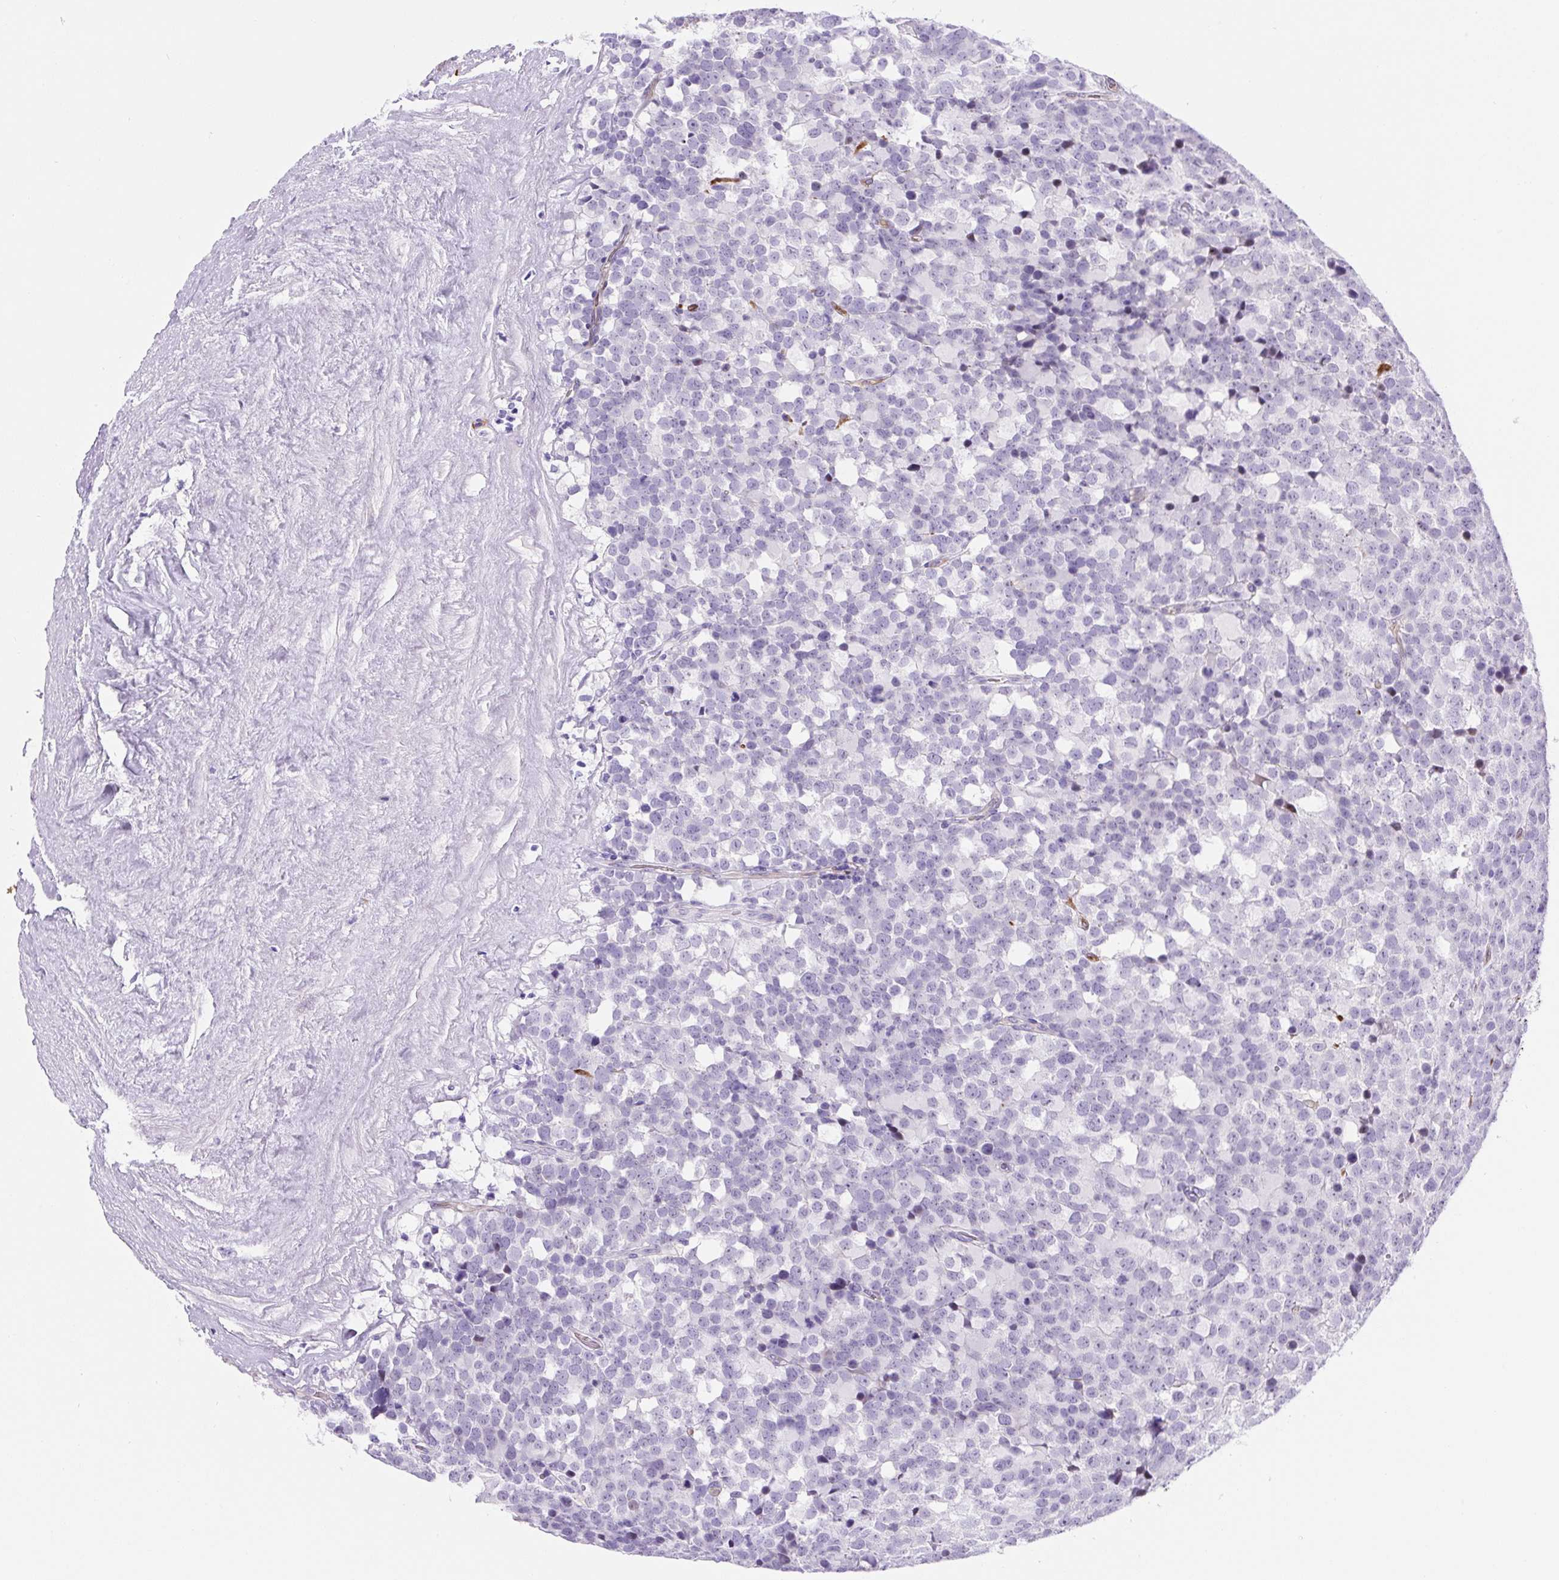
{"staining": {"intensity": "negative", "quantity": "none", "location": "none"}, "tissue": "testis cancer", "cell_type": "Tumor cells", "image_type": "cancer", "snomed": [{"axis": "morphology", "description": "Seminoma, NOS"}, {"axis": "topography", "description": "Testis"}], "caption": "IHC micrograph of neoplastic tissue: testis seminoma stained with DAB (3,3'-diaminobenzidine) shows no significant protein positivity in tumor cells. (Brightfield microscopy of DAB (3,3'-diaminobenzidine) immunohistochemistry (IHC) at high magnification).", "gene": "ASB4", "patient": {"sex": "male", "age": 71}}